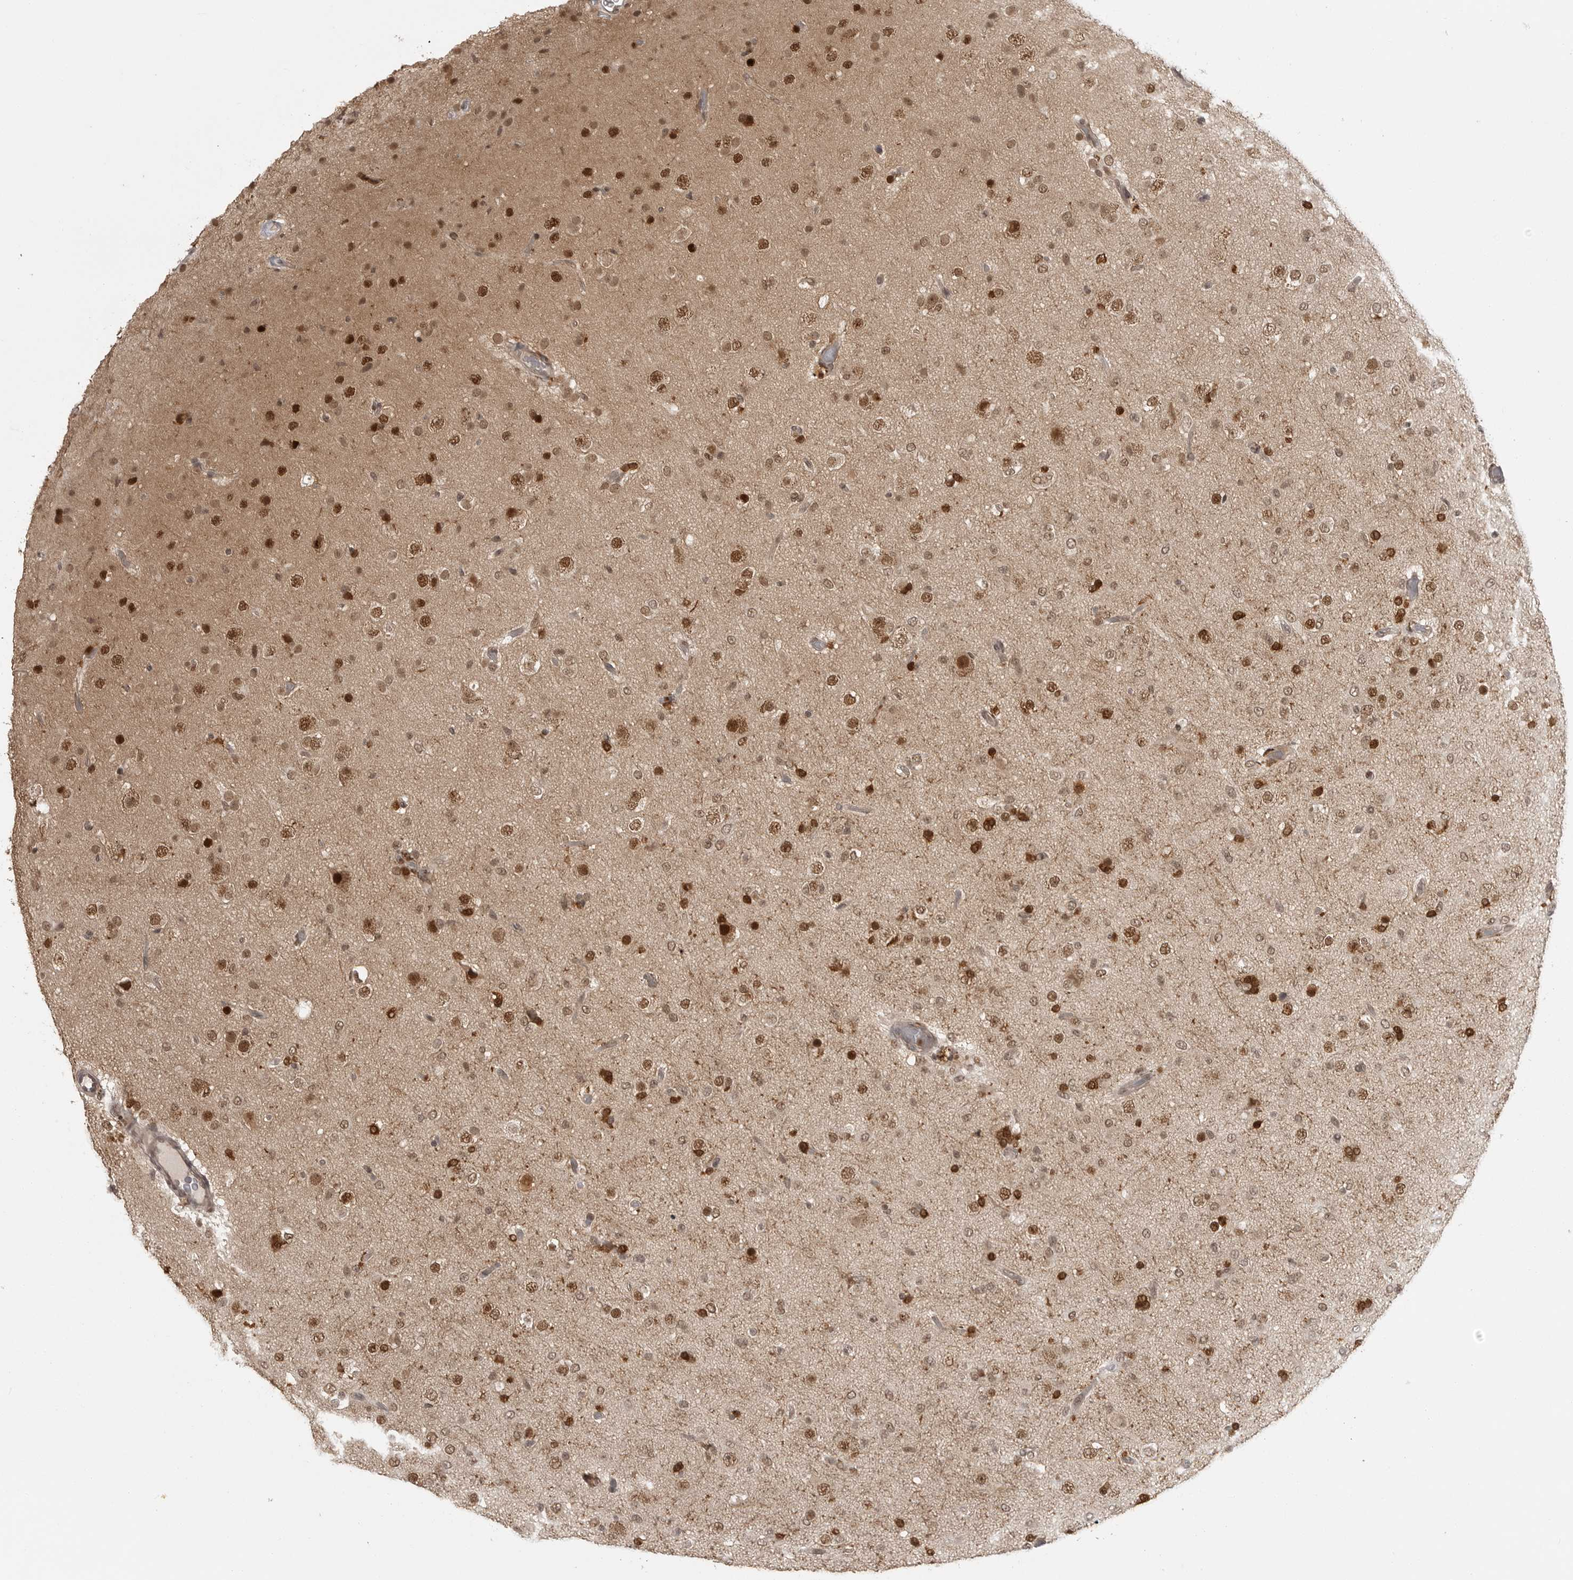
{"staining": {"intensity": "strong", "quantity": "25%-75%", "location": "cytoplasmic/membranous,nuclear"}, "tissue": "glioma", "cell_type": "Tumor cells", "image_type": "cancer", "snomed": [{"axis": "morphology", "description": "Glioma, malignant, Low grade"}, {"axis": "topography", "description": "Brain"}], "caption": "DAB (3,3'-diaminobenzidine) immunohistochemical staining of human glioma shows strong cytoplasmic/membranous and nuclear protein staining in about 25%-75% of tumor cells.", "gene": "PEG3", "patient": {"sex": "male", "age": 65}}